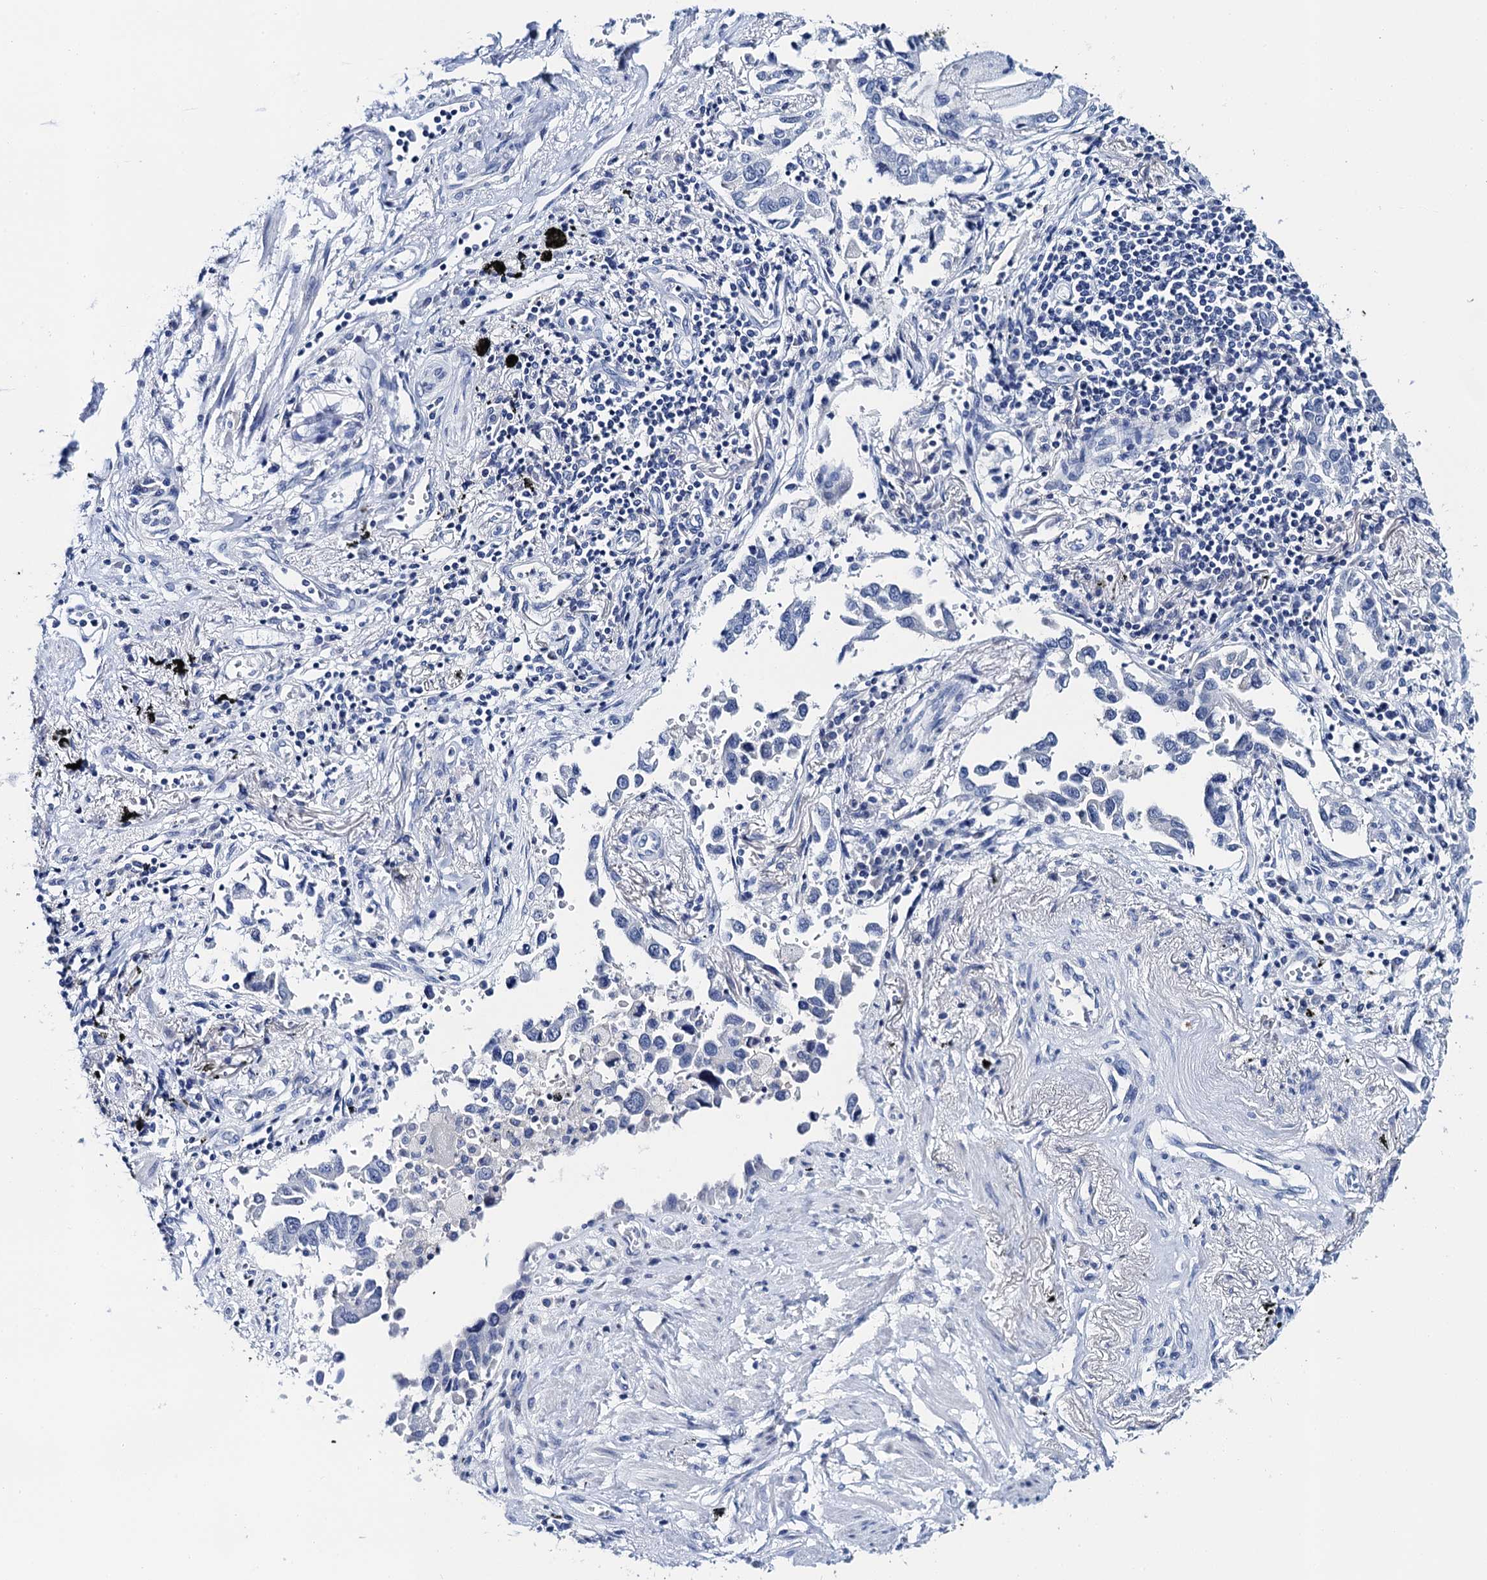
{"staining": {"intensity": "negative", "quantity": "none", "location": "none"}, "tissue": "lung cancer", "cell_type": "Tumor cells", "image_type": "cancer", "snomed": [{"axis": "morphology", "description": "Adenocarcinoma, NOS"}, {"axis": "topography", "description": "Lung"}], "caption": "Immunohistochemistry (IHC) histopathology image of lung adenocarcinoma stained for a protein (brown), which exhibits no expression in tumor cells.", "gene": "LYPD3", "patient": {"sex": "male", "age": 67}}